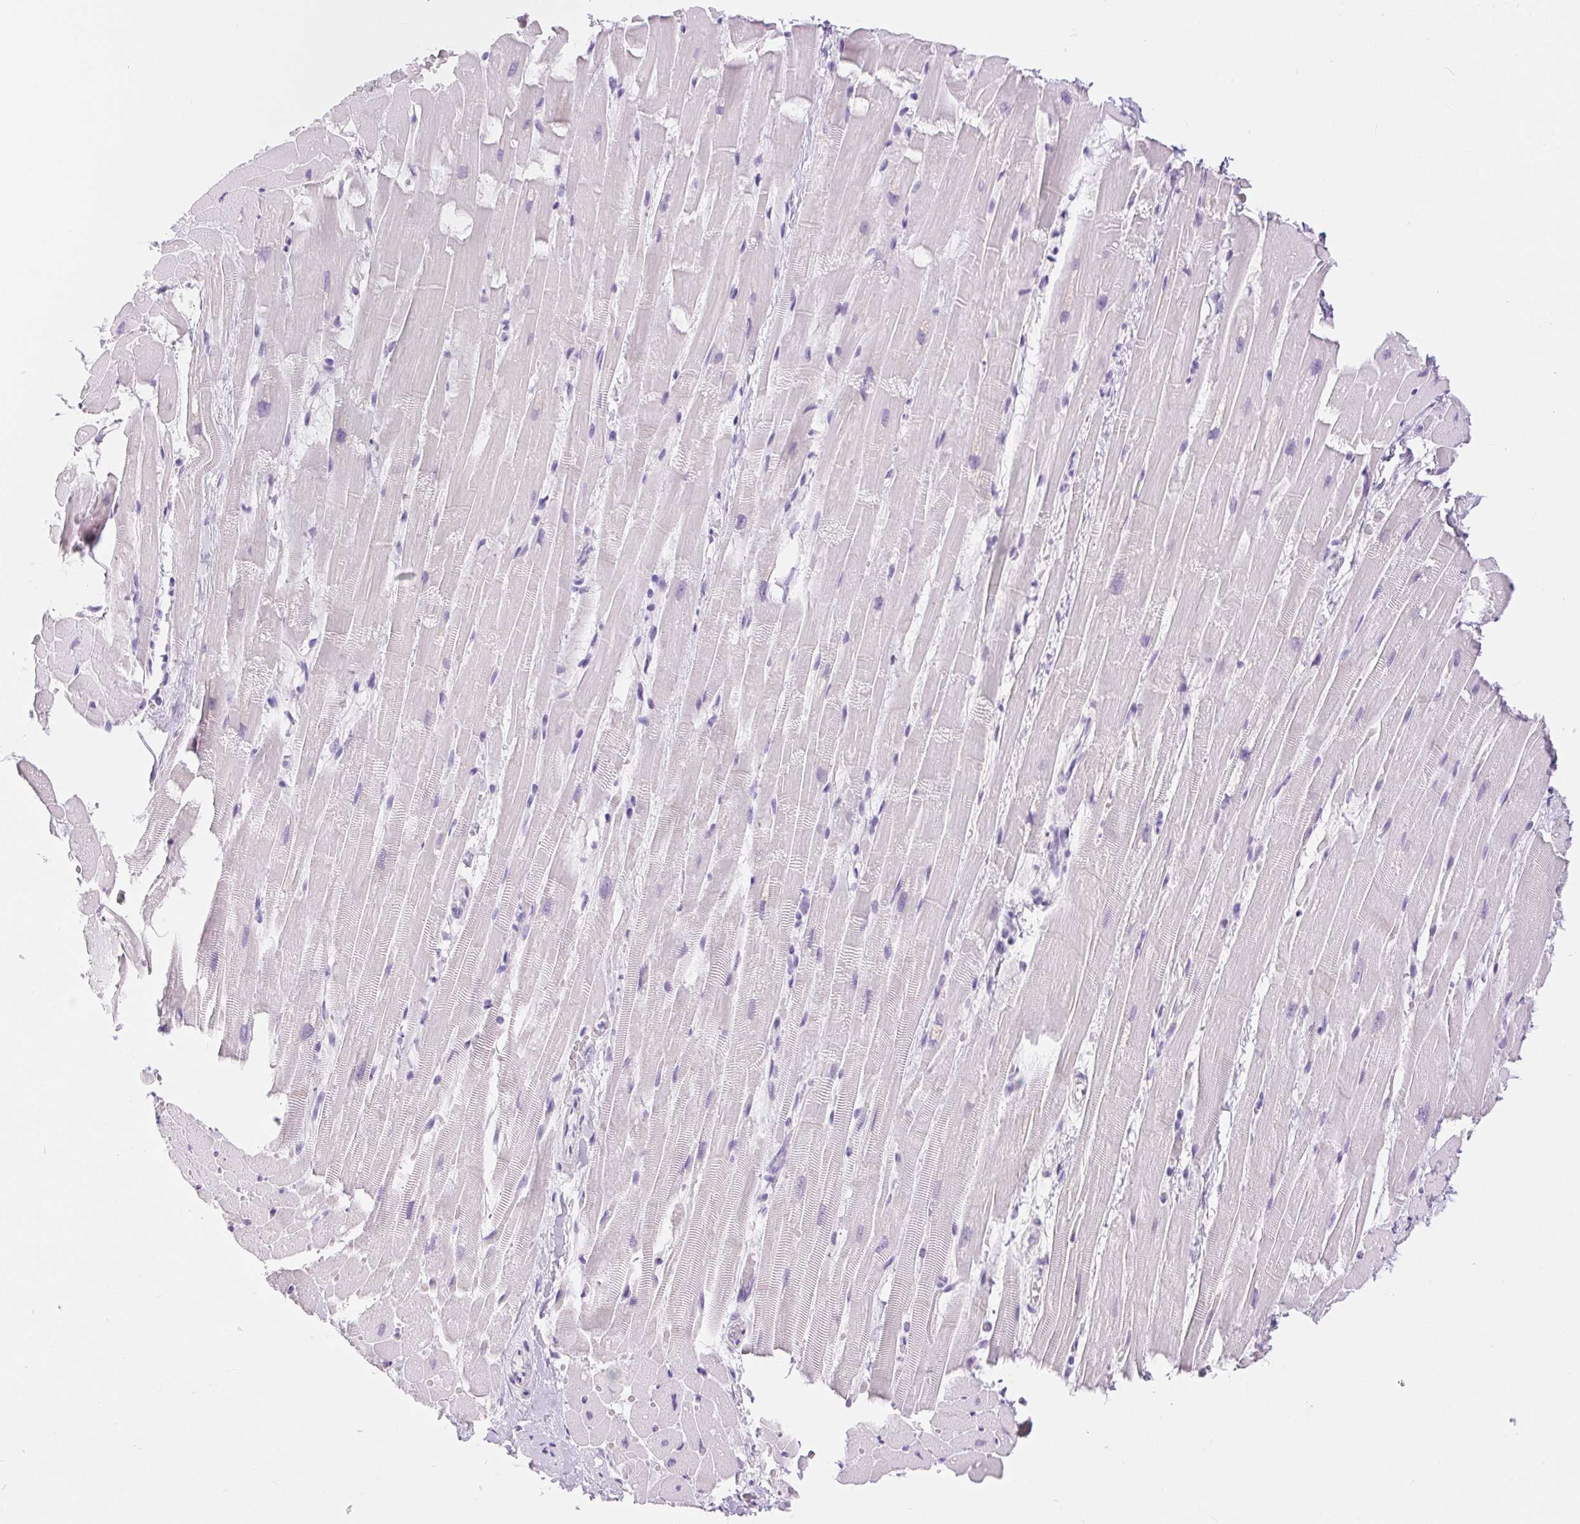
{"staining": {"intensity": "negative", "quantity": "none", "location": "none"}, "tissue": "heart muscle", "cell_type": "Cardiomyocytes", "image_type": "normal", "snomed": [{"axis": "morphology", "description": "Normal tissue, NOS"}, {"axis": "topography", "description": "Heart"}], "caption": "IHC of normal human heart muscle shows no staining in cardiomyocytes.", "gene": "XDH", "patient": {"sex": "male", "age": 37}}